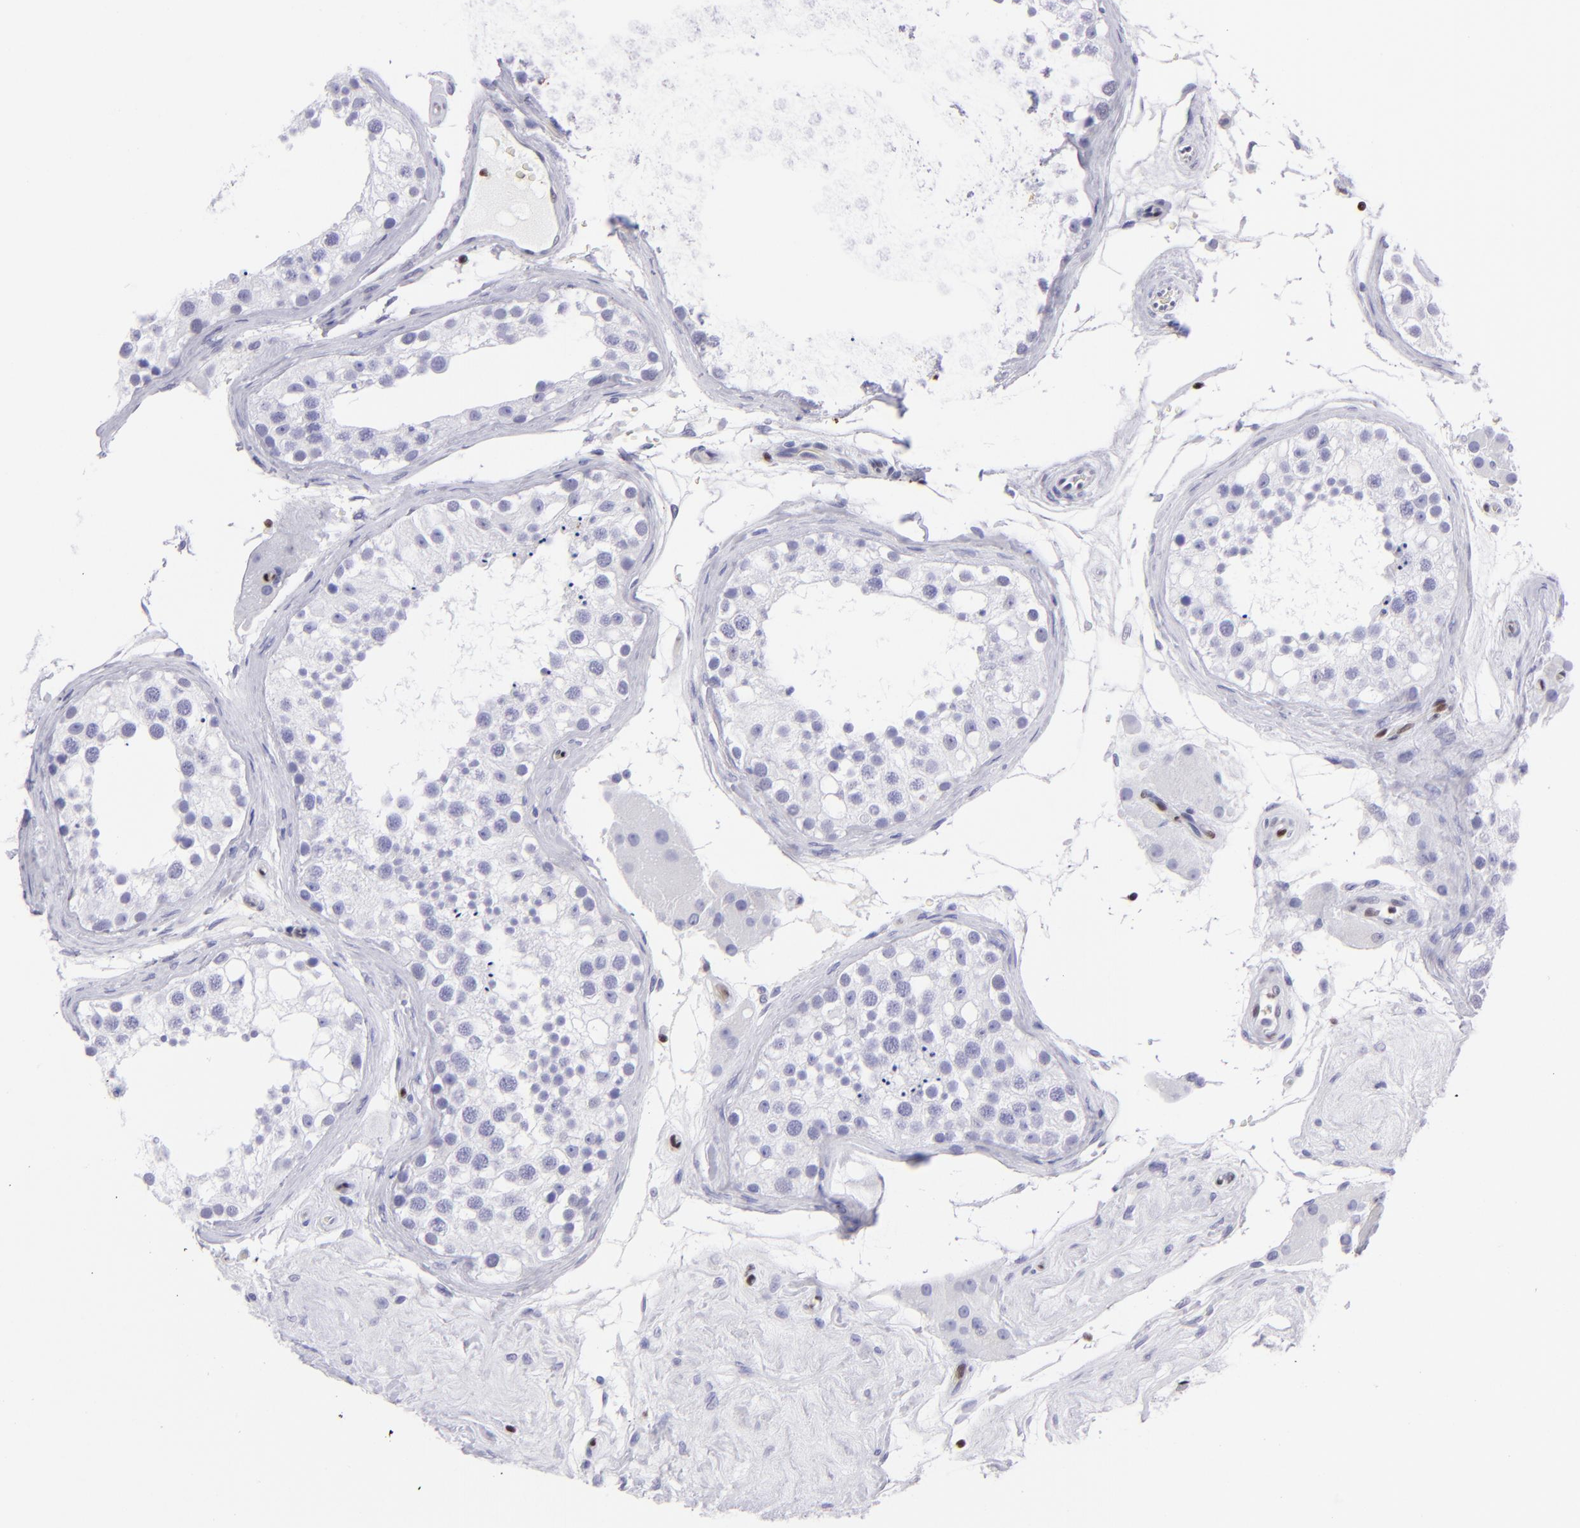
{"staining": {"intensity": "negative", "quantity": "none", "location": "none"}, "tissue": "testis", "cell_type": "Cells in seminiferous ducts", "image_type": "normal", "snomed": [{"axis": "morphology", "description": "Normal tissue, NOS"}, {"axis": "topography", "description": "Testis"}], "caption": "IHC image of normal testis: testis stained with DAB demonstrates no significant protein staining in cells in seminiferous ducts. Brightfield microscopy of IHC stained with DAB (brown) and hematoxylin (blue), captured at high magnification.", "gene": "ETS1", "patient": {"sex": "male", "age": 68}}